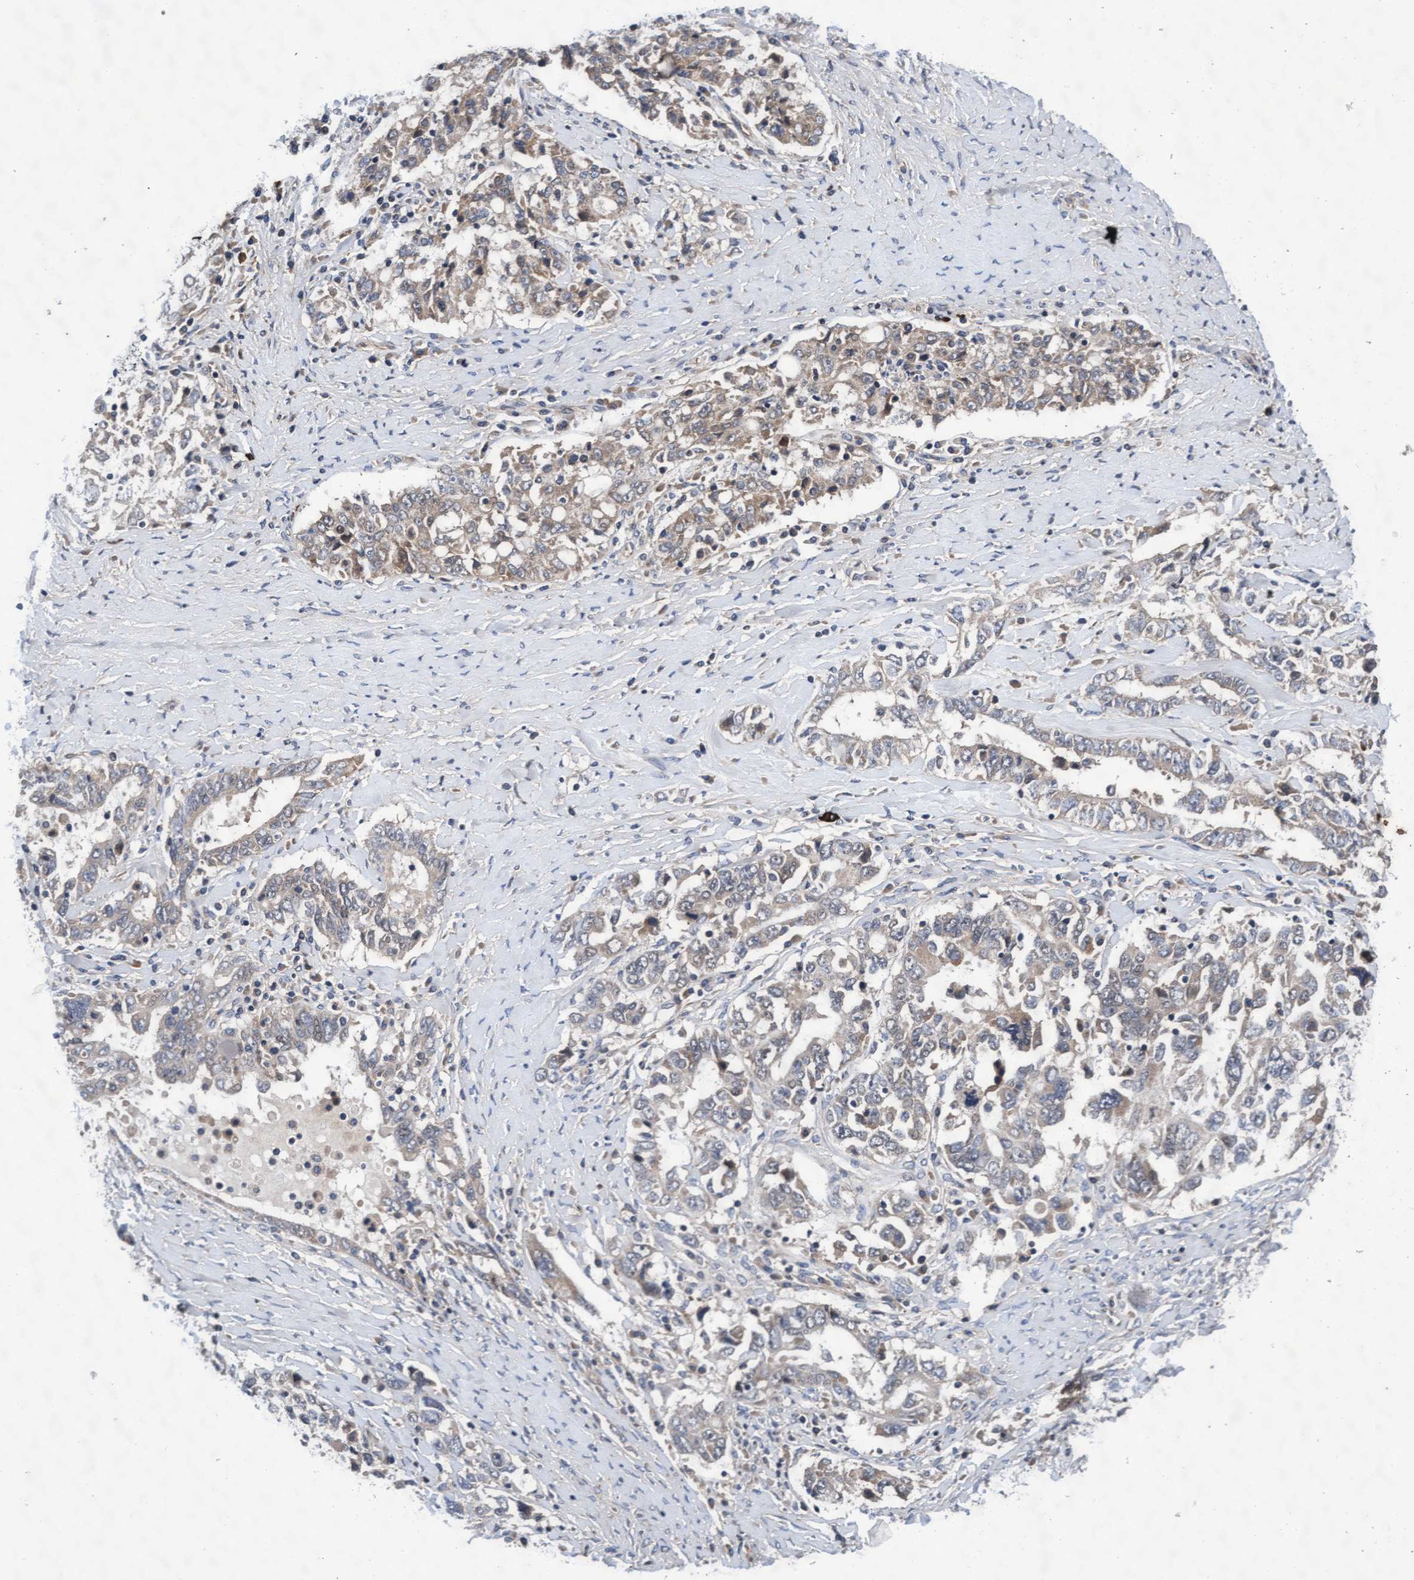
{"staining": {"intensity": "weak", "quantity": "<25%", "location": "cytoplasmic/membranous"}, "tissue": "ovarian cancer", "cell_type": "Tumor cells", "image_type": "cancer", "snomed": [{"axis": "morphology", "description": "Carcinoma, endometroid"}, {"axis": "topography", "description": "Ovary"}], "caption": "Photomicrograph shows no significant protein staining in tumor cells of endometroid carcinoma (ovarian).", "gene": "EFCAB13", "patient": {"sex": "female", "age": 62}}